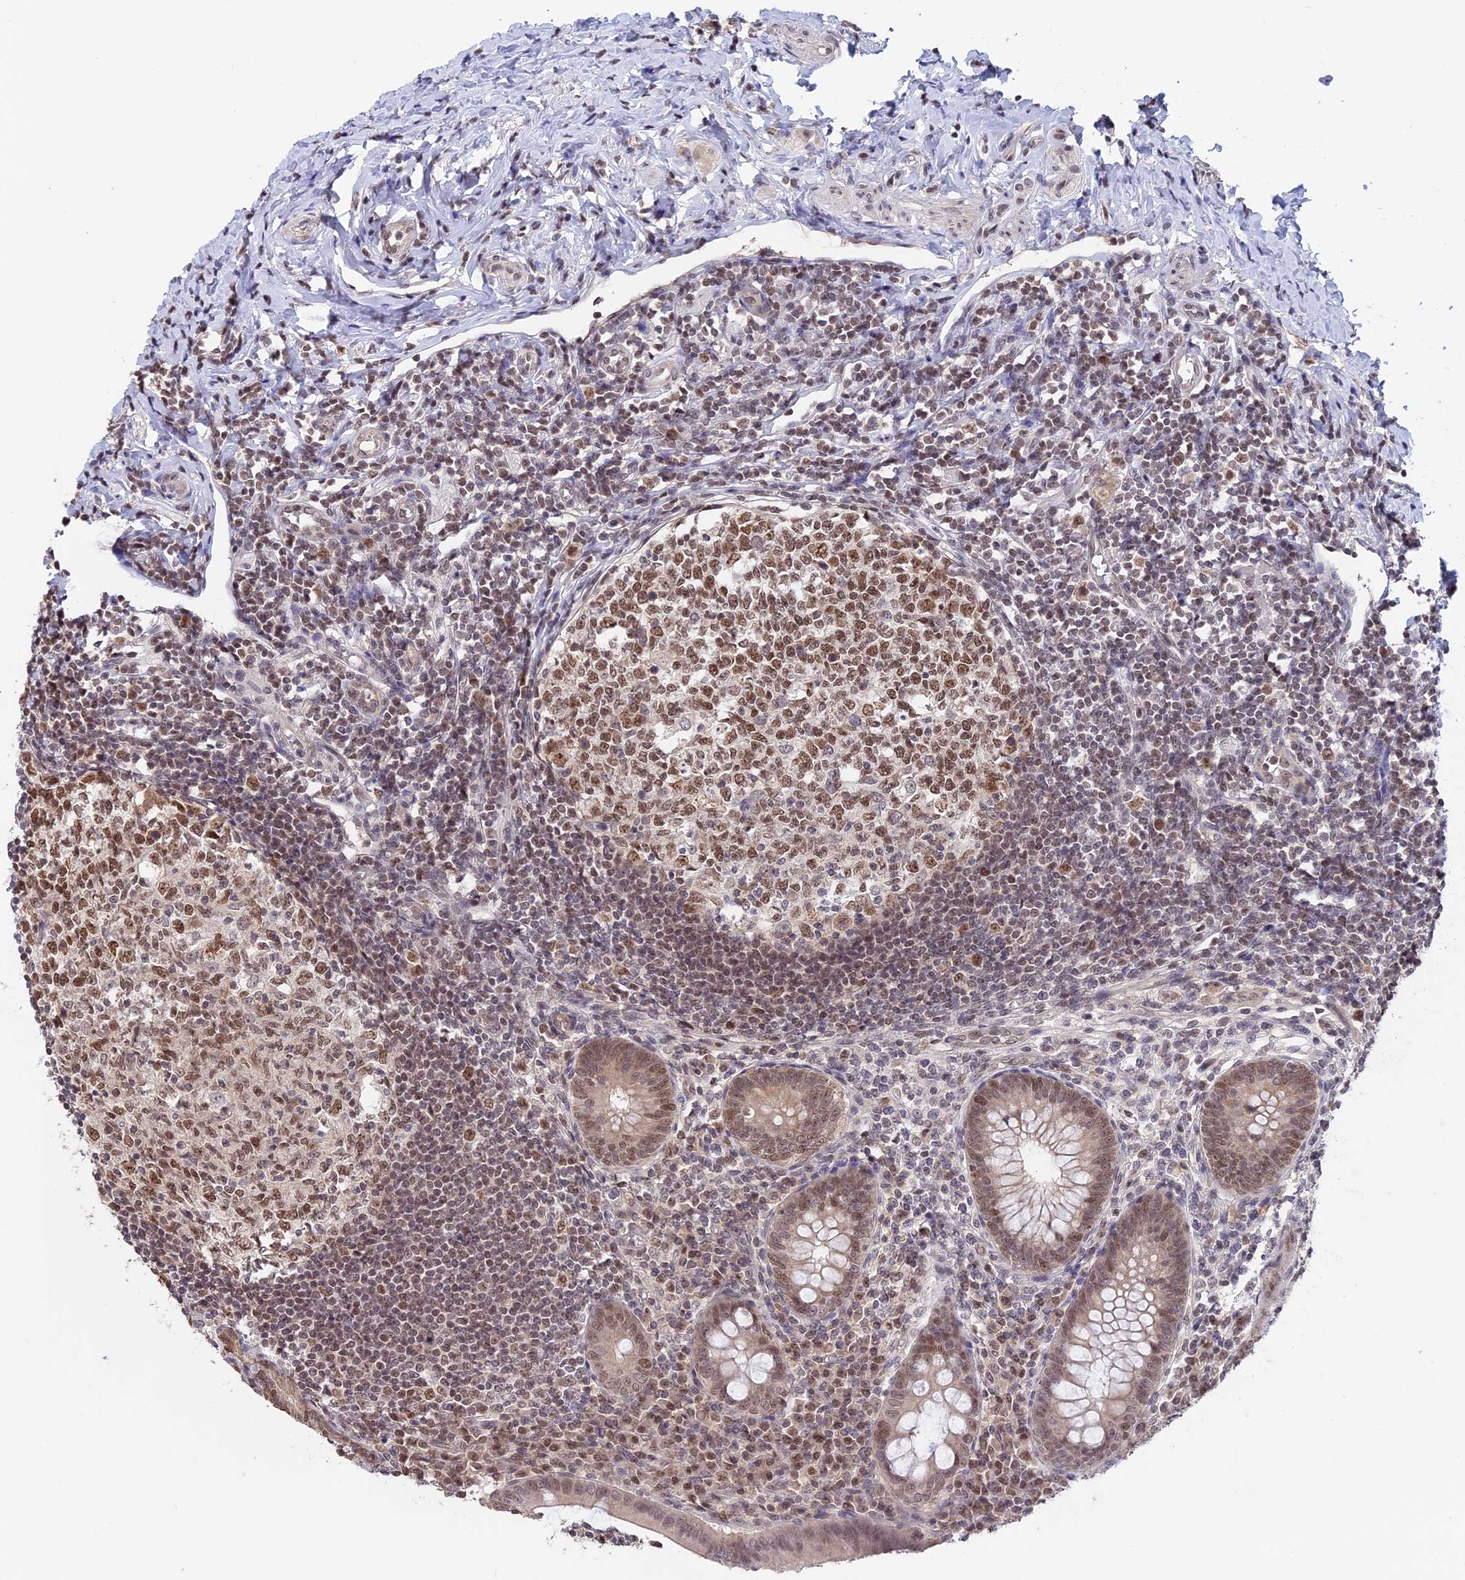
{"staining": {"intensity": "moderate", "quantity": ">75%", "location": "nuclear"}, "tissue": "appendix", "cell_type": "Glandular cells", "image_type": "normal", "snomed": [{"axis": "morphology", "description": "Normal tissue, NOS"}, {"axis": "topography", "description": "Appendix"}], "caption": "Immunohistochemistry (DAB (3,3'-diaminobenzidine)) staining of benign human appendix exhibits moderate nuclear protein staining in about >75% of glandular cells.", "gene": "RFC5", "patient": {"sex": "female", "age": 33}}